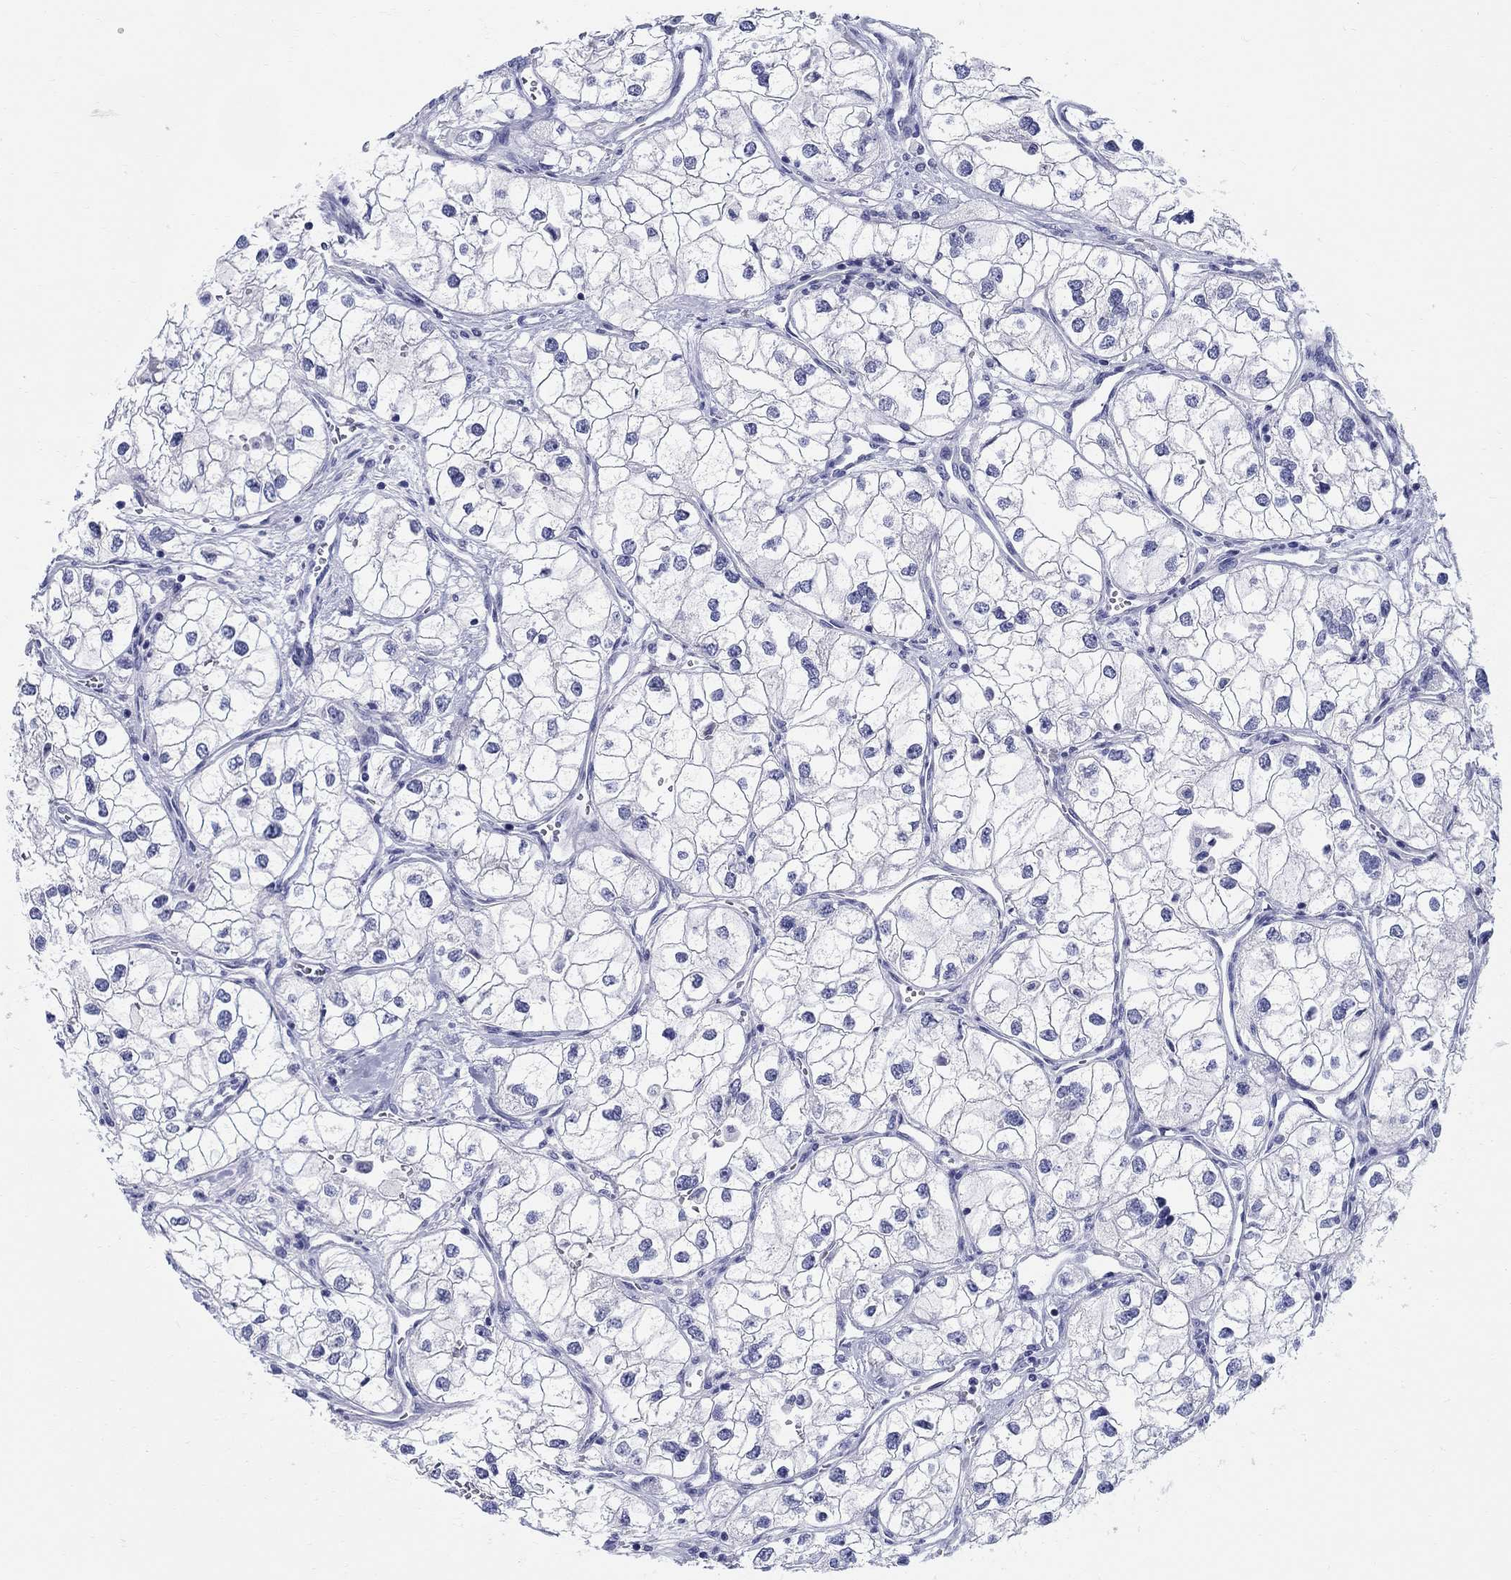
{"staining": {"intensity": "negative", "quantity": "none", "location": "none"}, "tissue": "renal cancer", "cell_type": "Tumor cells", "image_type": "cancer", "snomed": [{"axis": "morphology", "description": "Adenocarcinoma, NOS"}, {"axis": "topography", "description": "Kidney"}], "caption": "DAB (3,3'-diaminobenzidine) immunohistochemical staining of human renal adenocarcinoma shows no significant expression in tumor cells.", "gene": "LAMP5", "patient": {"sex": "male", "age": 59}}